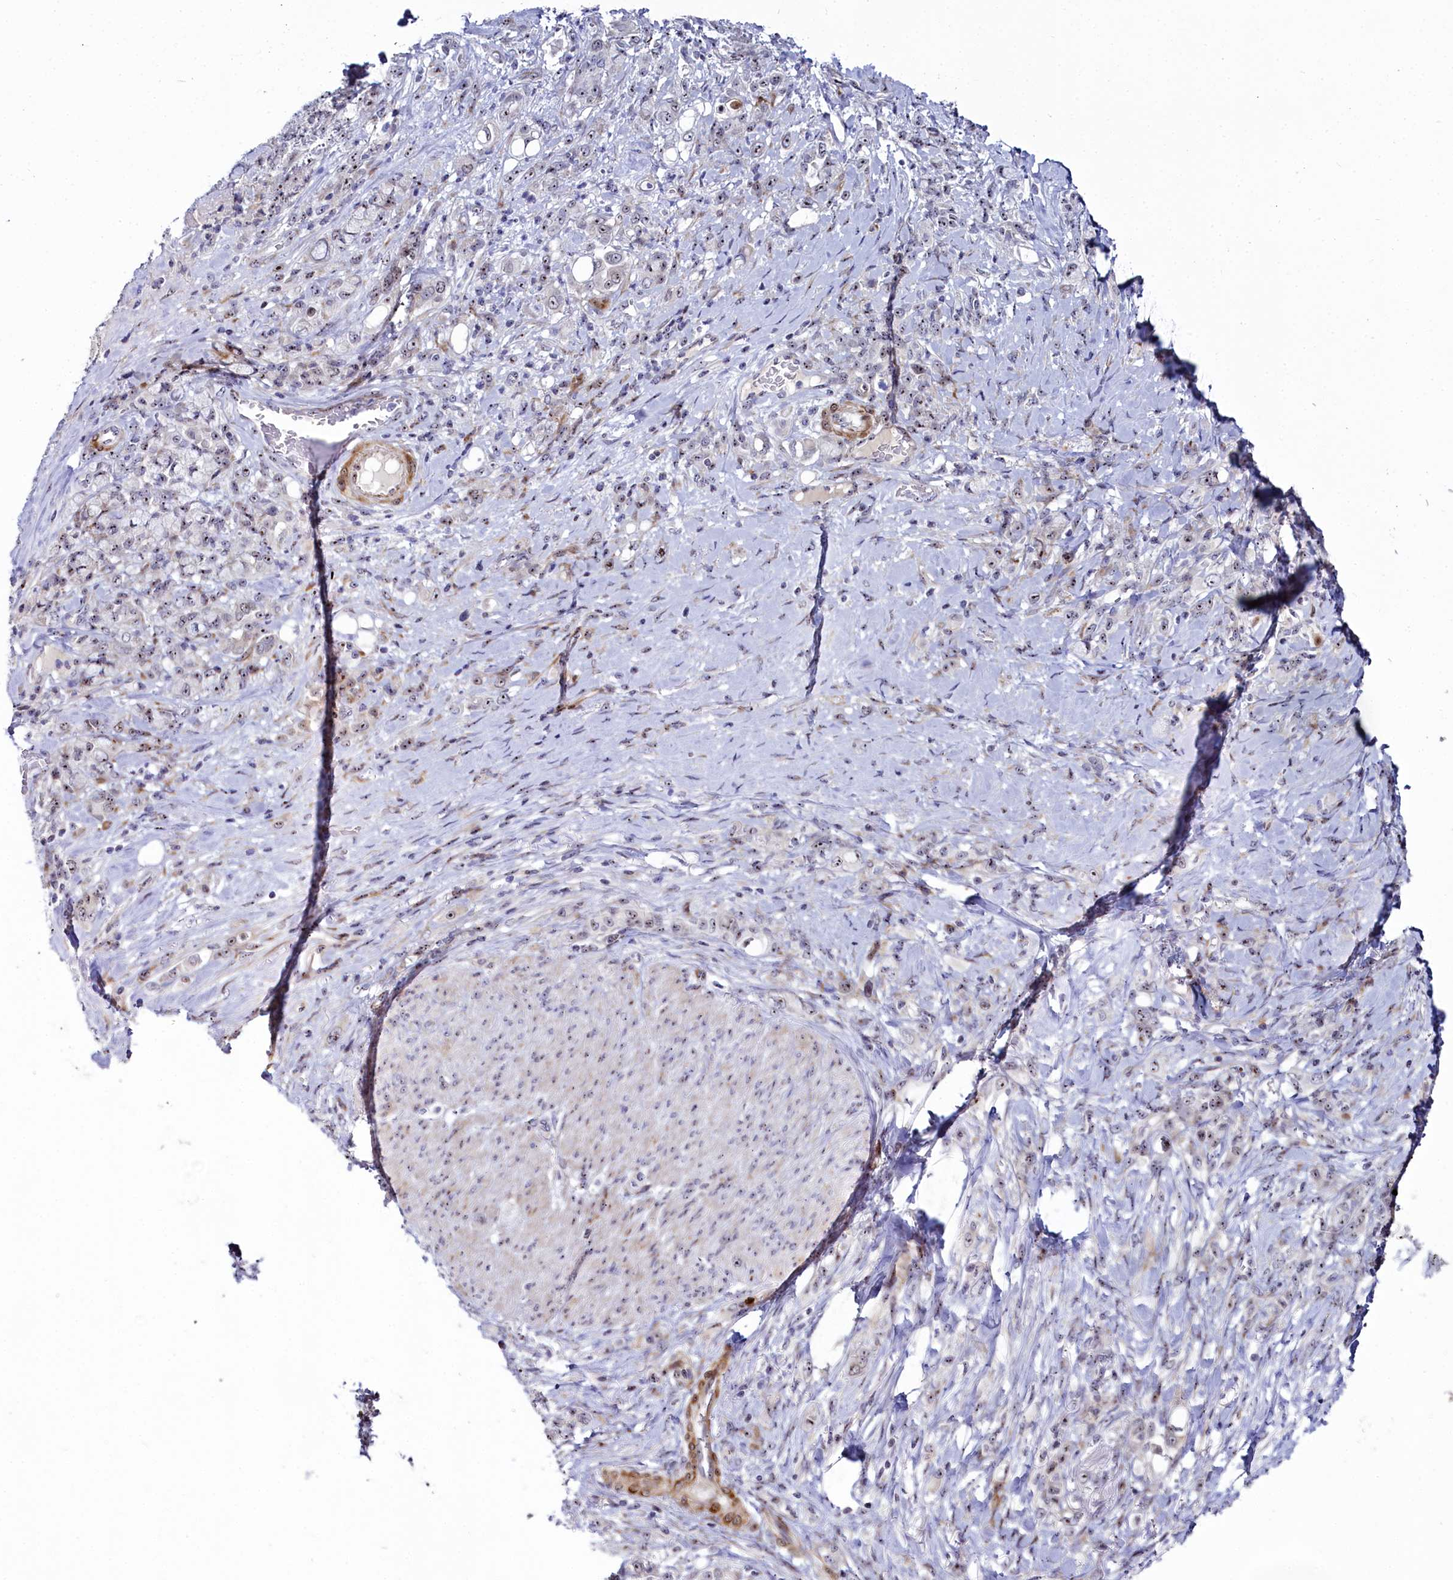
{"staining": {"intensity": "weak", "quantity": "<25%", "location": "nuclear"}, "tissue": "stomach cancer", "cell_type": "Tumor cells", "image_type": "cancer", "snomed": [{"axis": "morphology", "description": "Adenocarcinoma, NOS"}, {"axis": "topography", "description": "Stomach"}], "caption": "High magnification brightfield microscopy of stomach cancer (adenocarcinoma) stained with DAB (3,3'-diaminobenzidine) (brown) and counterstained with hematoxylin (blue): tumor cells show no significant positivity.", "gene": "TCOF1", "patient": {"sex": "female", "age": 79}}